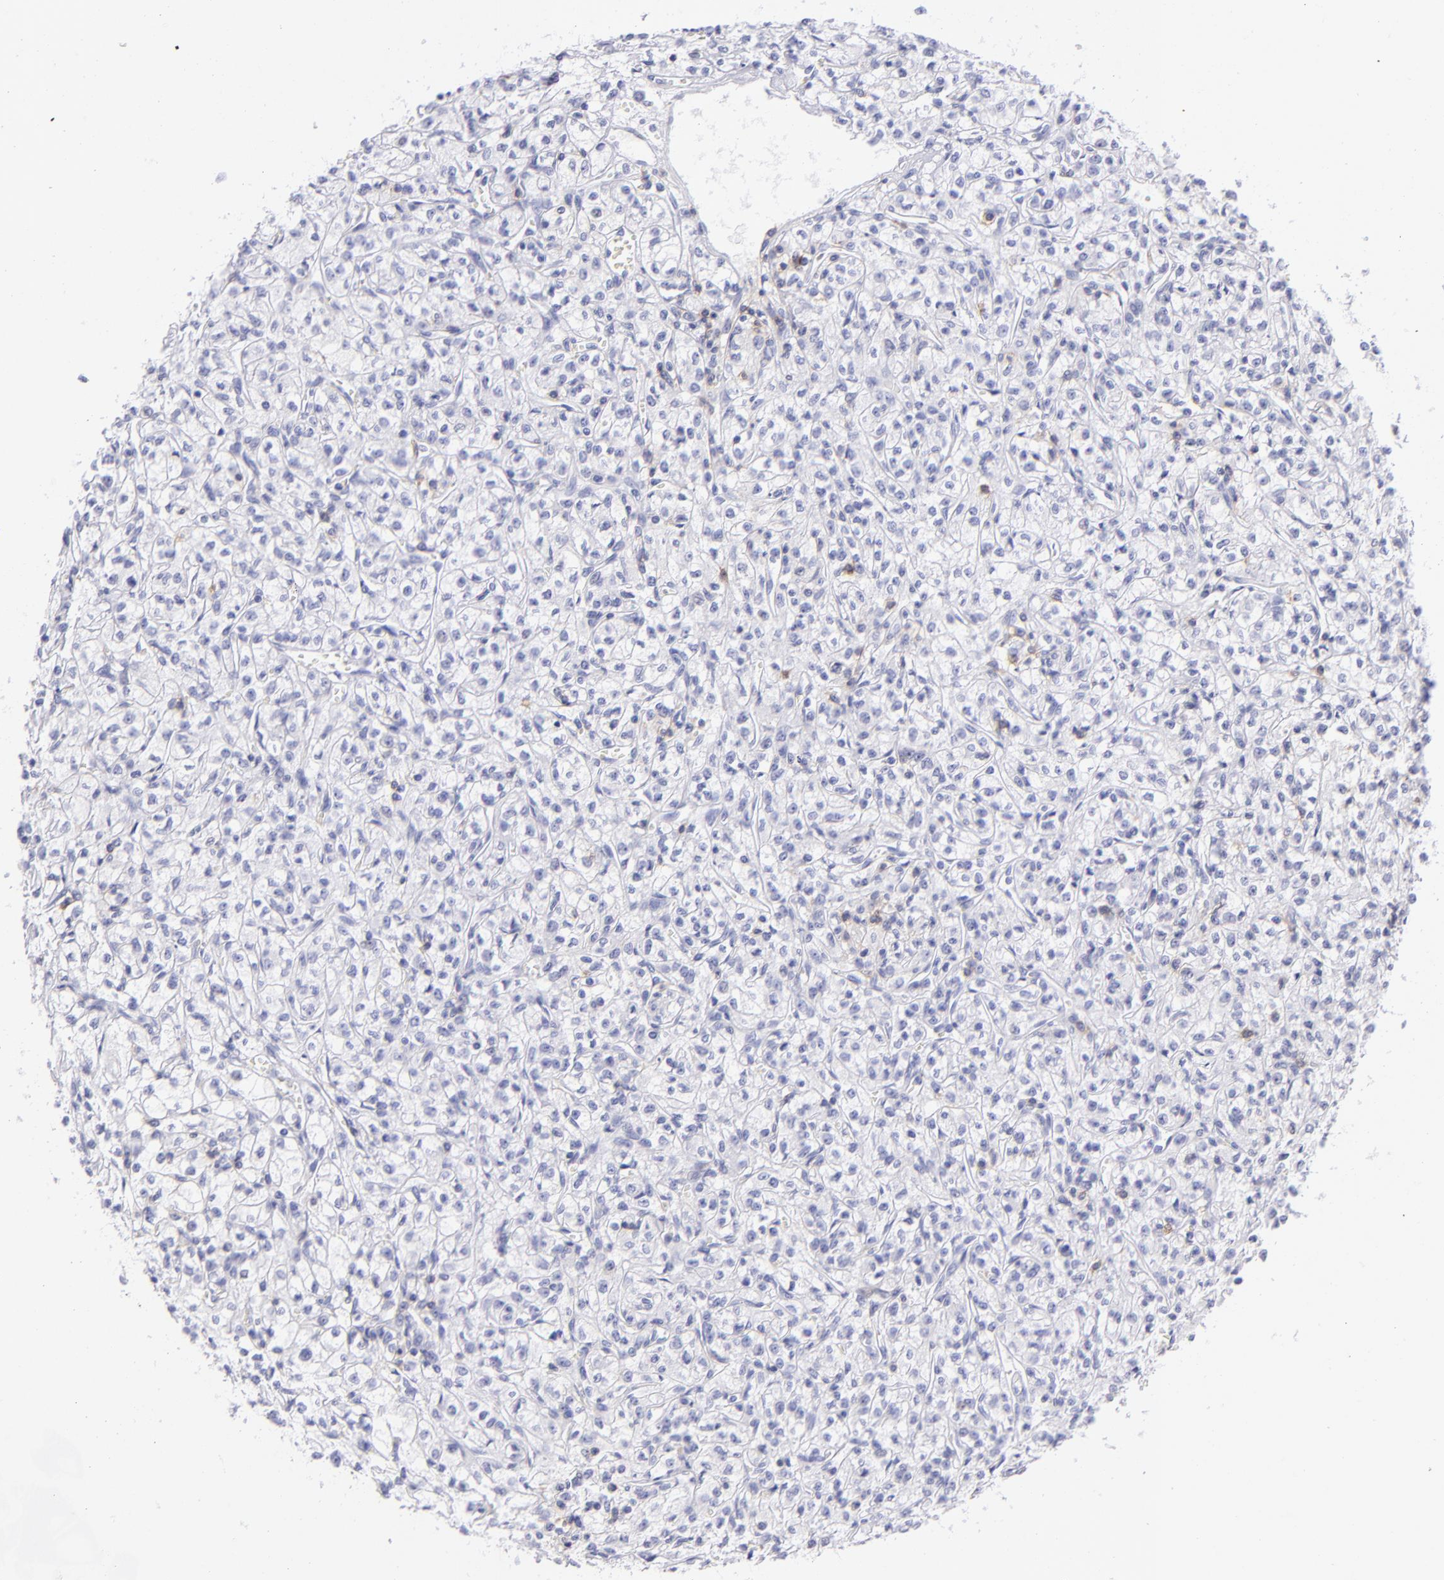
{"staining": {"intensity": "negative", "quantity": "none", "location": "none"}, "tissue": "renal cancer", "cell_type": "Tumor cells", "image_type": "cancer", "snomed": [{"axis": "morphology", "description": "Adenocarcinoma, NOS"}, {"axis": "topography", "description": "Kidney"}], "caption": "Immunohistochemistry micrograph of human renal cancer (adenocarcinoma) stained for a protein (brown), which shows no expression in tumor cells.", "gene": "CD69", "patient": {"sex": "male", "age": 61}}